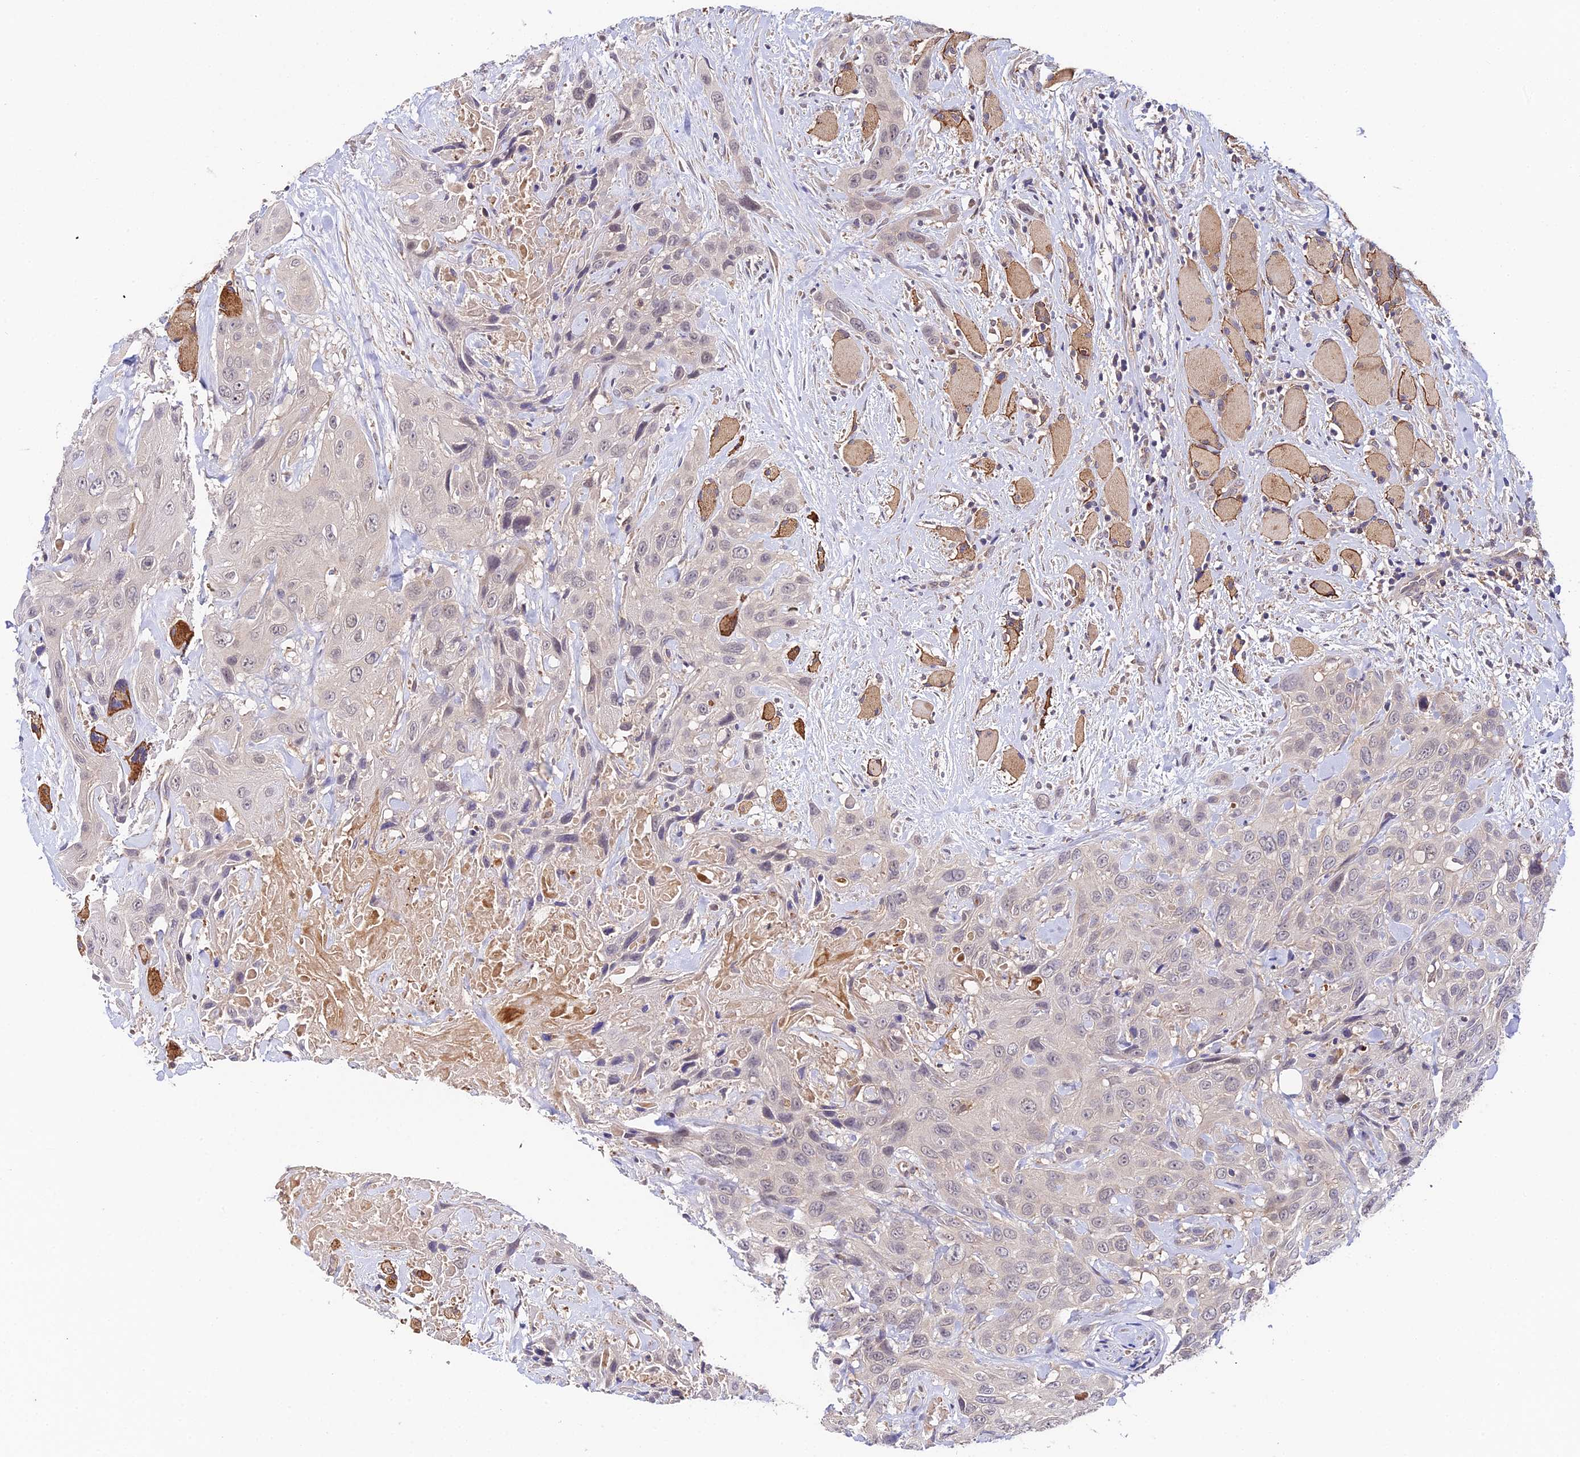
{"staining": {"intensity": "negative", "quantity": "none", "location": "none"}, "tissue": "head and neck cancer", "cell_type": "Tumor cells", "image_type": "cancer", "snomed": [{"axis": "morphology", "description": "Squamous cell carcinoma, NOS"}, {"axis": "topography", "description": "Head-Neck"}], "caption": "This is a image of immunohistochemistry (IHC) staining of head and neck cancer (squamous cell carcinoma), which shows no staining in tumor cells.", "gene": "ZBED8", "patient": {"sex": "male", "age": 81}}